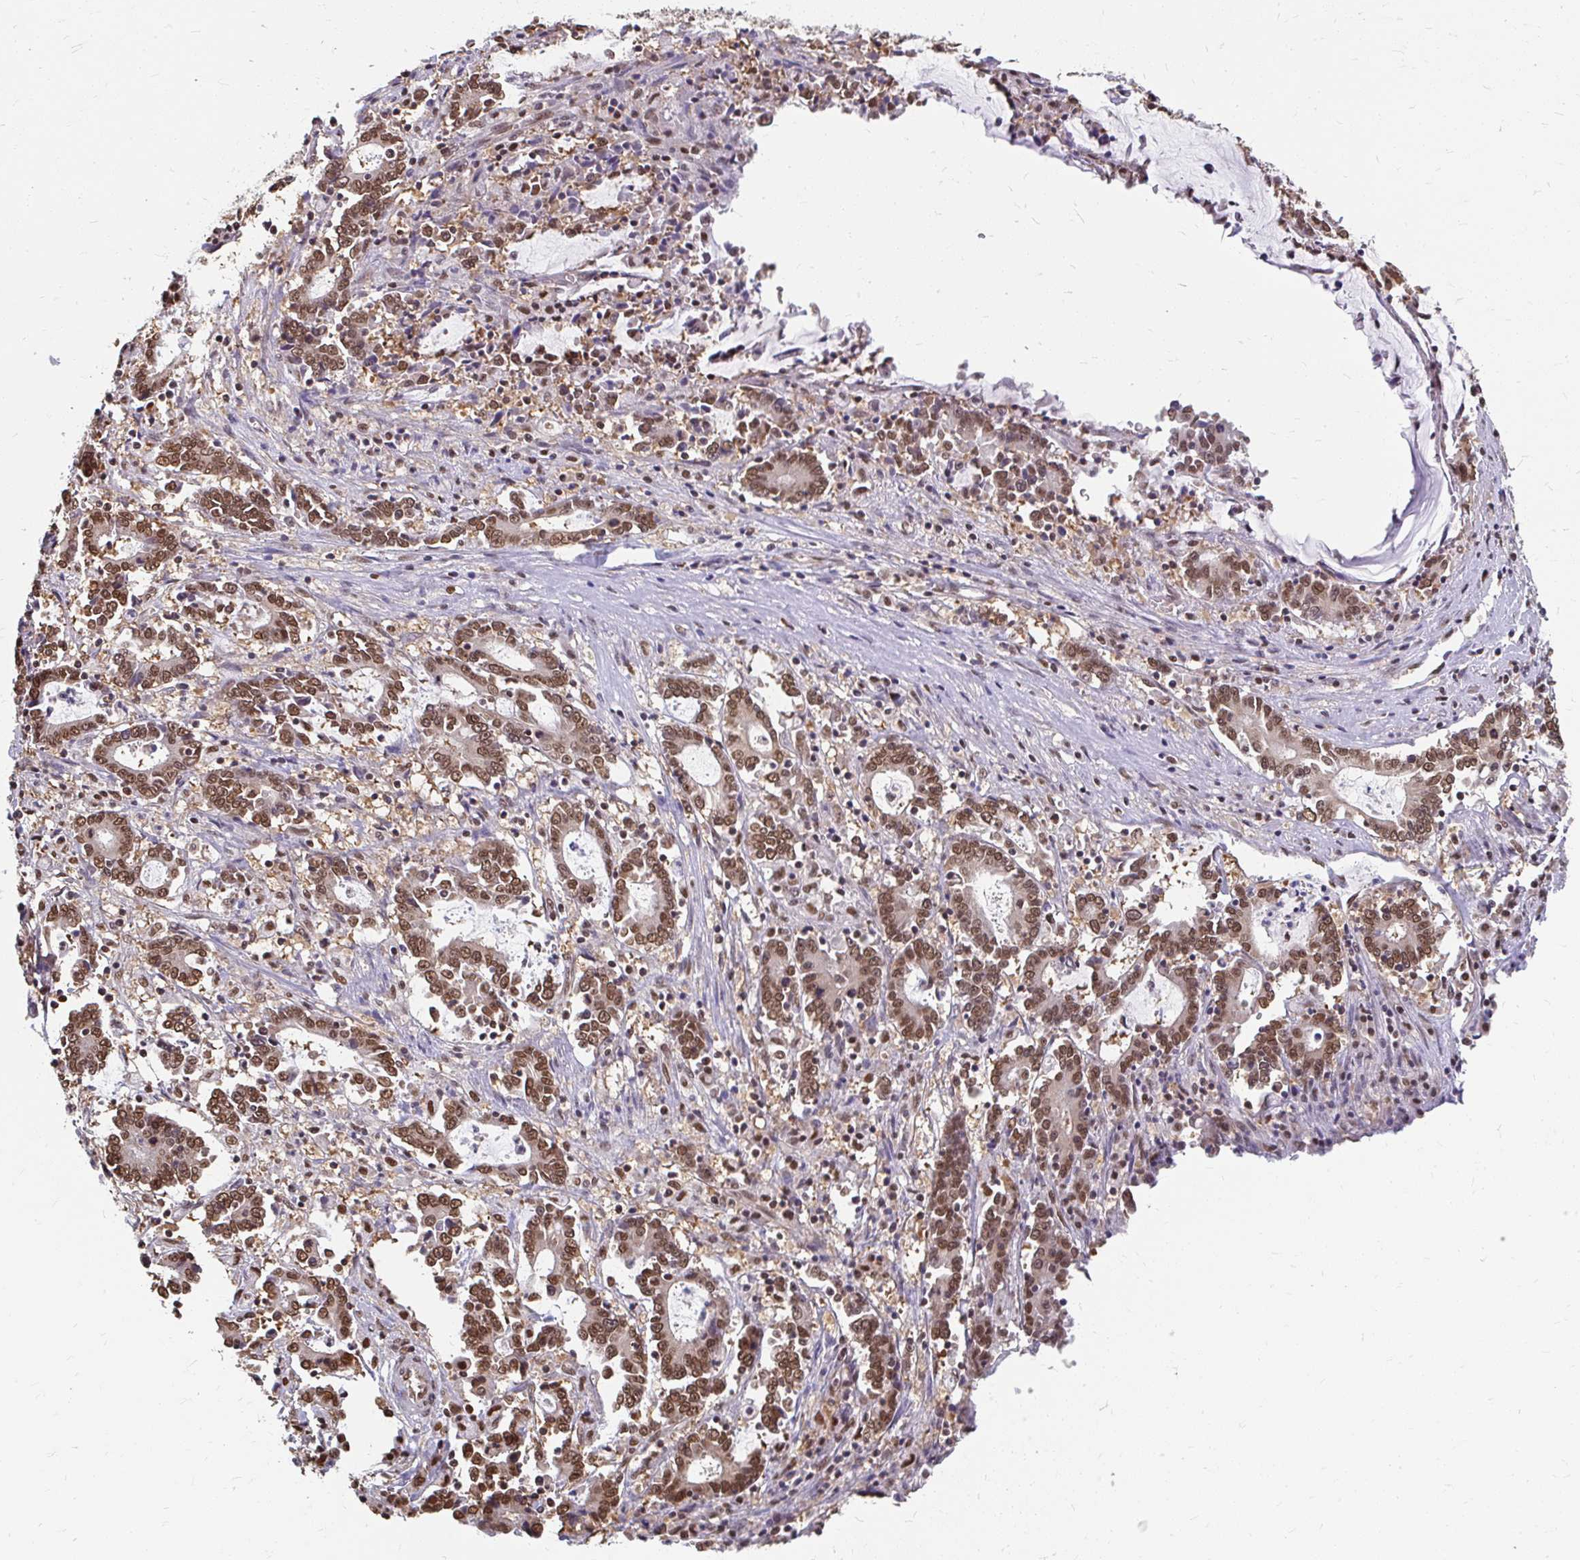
{"staining": {"intensity": "moderate", "quantity": ">75%", "location": "cytoplasmic/membranous,nuclear"}, "tissue": "stomach cancer", "cell_type": "Tumor cells", "image_type": "cancer", "snomed": [{"axis": "morphology", "description": "Adenocarcinoma, NOS"}, {"axis": "topography", "description": "Stomach, upper"}], "caption": "Brown immunohistochemical staining in stomach cancer (adenocarcinoma) displays moderate cytoplasmic/membranous and nuclear staining in about >75% of tumor cells.", "gene": "XPO1", "patient": {"sex": "male", "age": 68}}